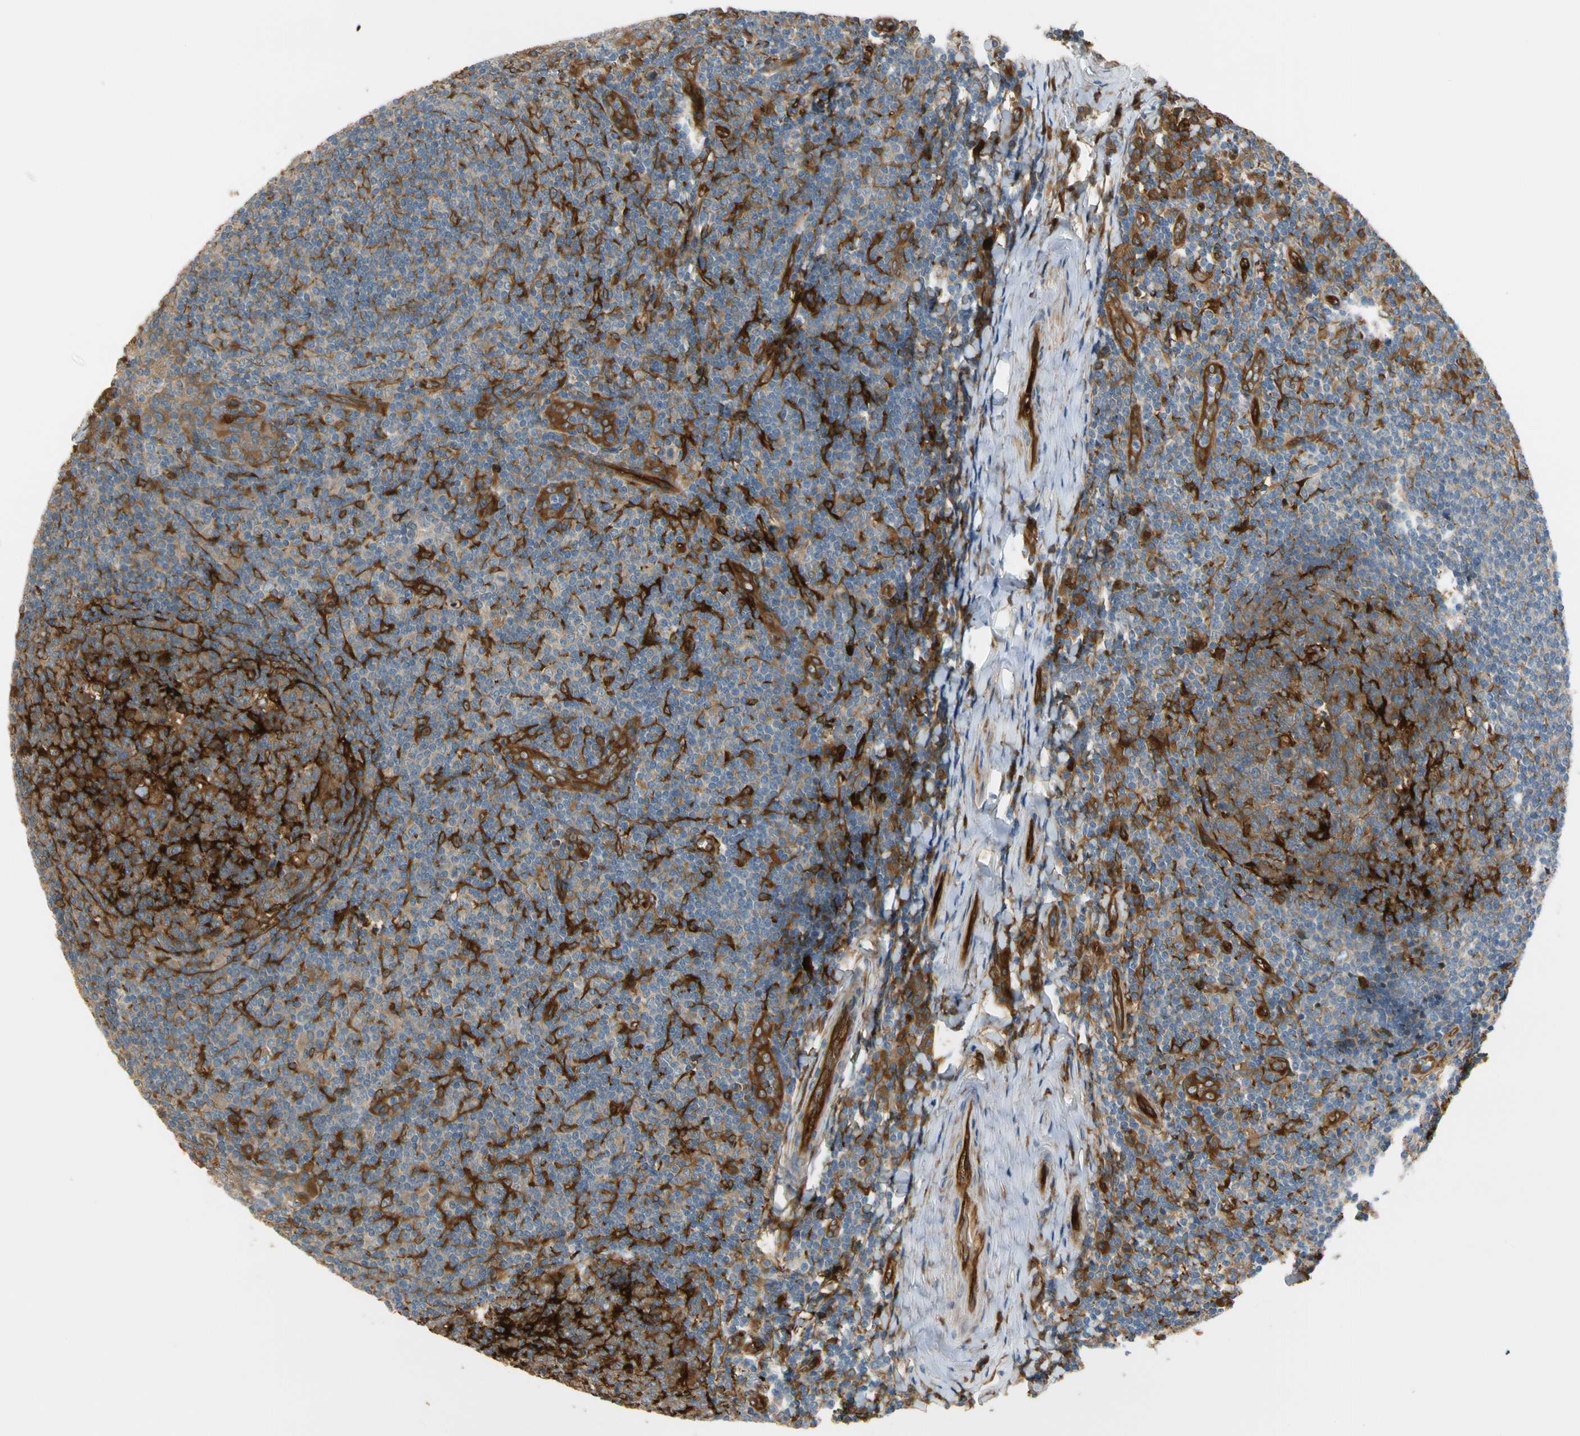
{"staining": {"intensity": "moderate", "quantity": ">75%", "location": "cytoplasmic/membranous"}, "tissue": "tonsil", "cell_type": "Germinal center cells", "image_type": "normal", "snomed": [{"axis": "morphology", "description": "Normal tissue, NOS"}, {"axis": "topography", "description": "Tonsil"}], "caption": "A brown stain shows moderate cytoplasmic/membranous positivity of a protein in germinal center cells of normal tonsil.", "gene": "PARP14", "patient": {"sex": "male", "age": 31}}